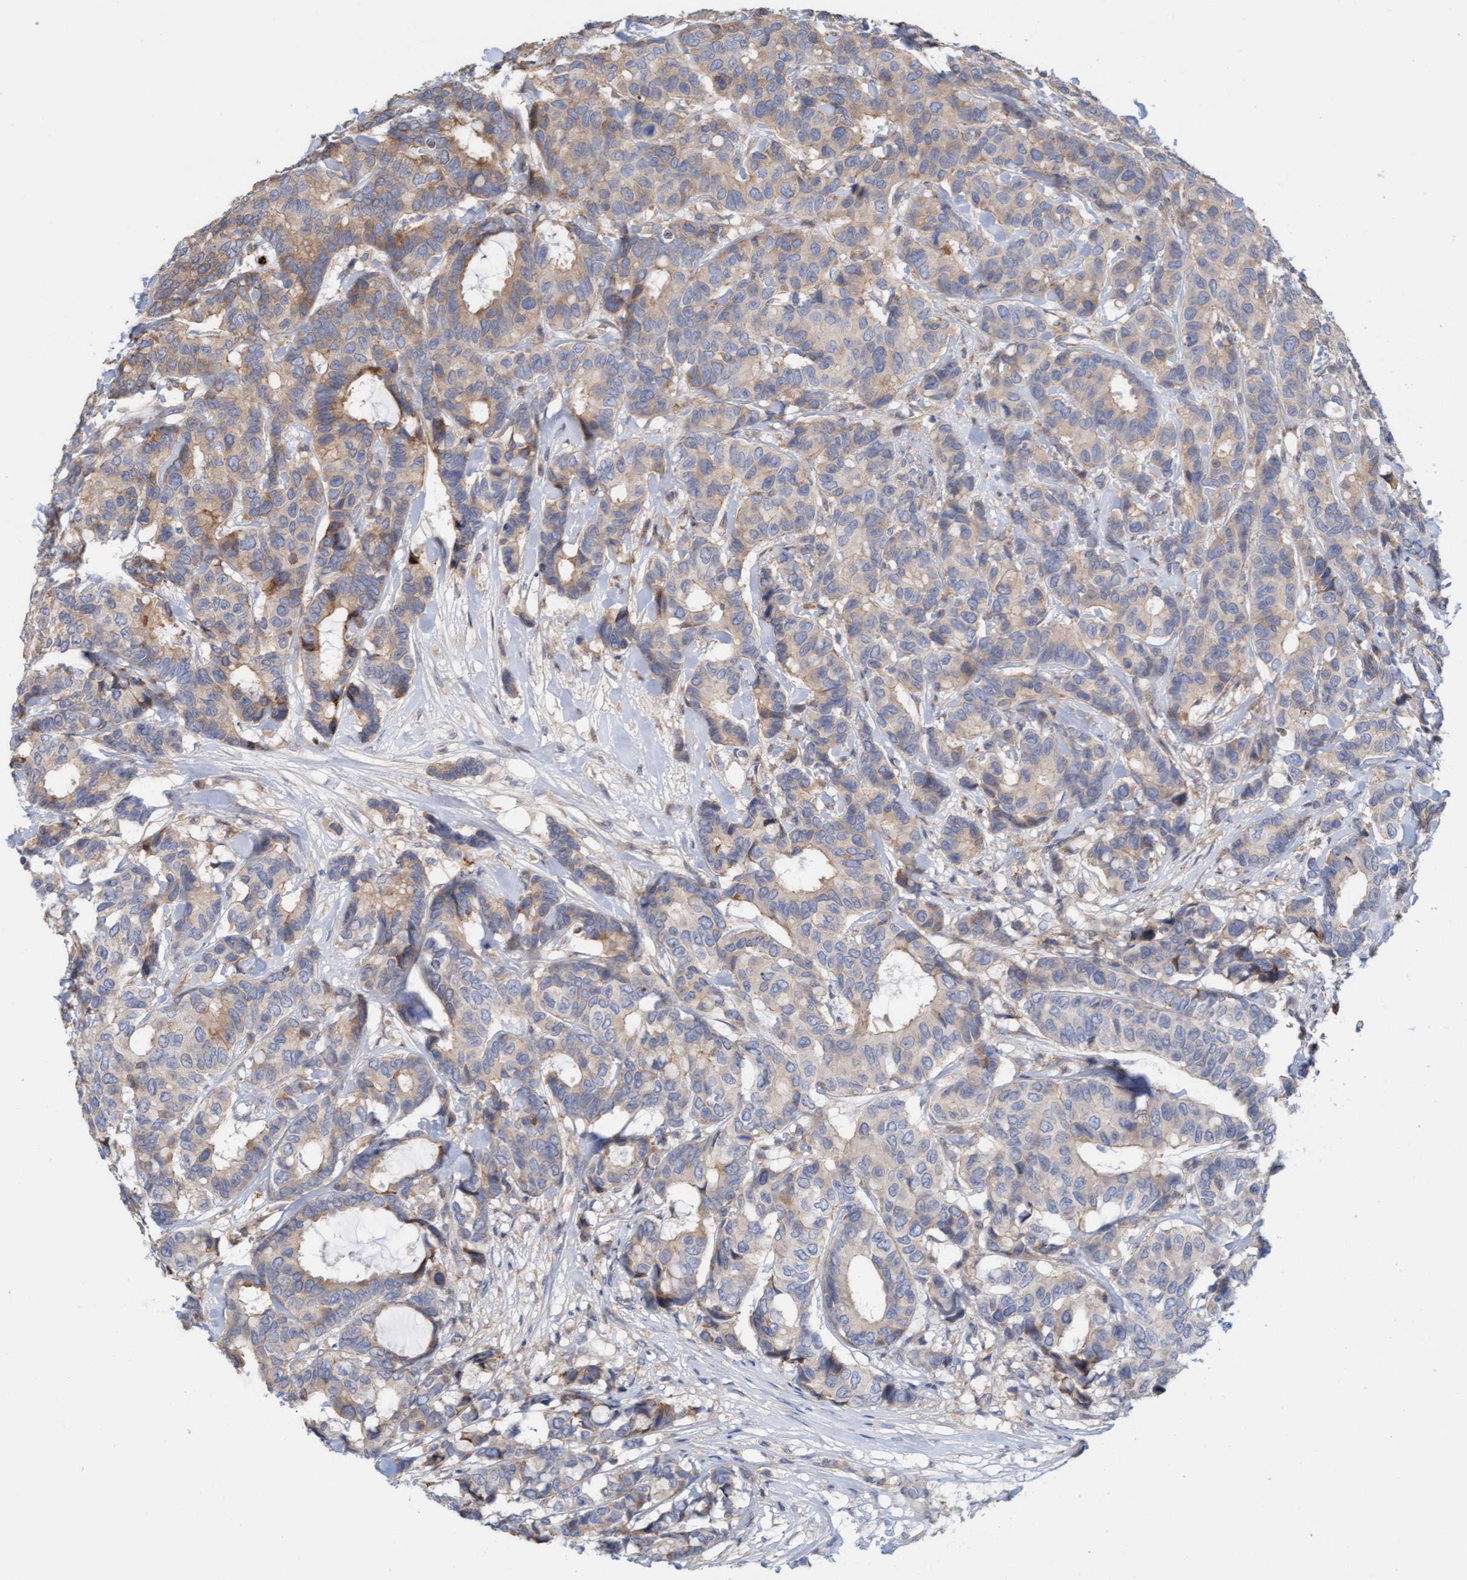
{"staining": {"intensity": "weak", "quantity": "25%-75%", "location": "cytoplasmic/membranous"}, "tissue": "breast cancer", "cell_type": "Tumor cells", "image_type": "cancer", "snomed": [{"axis": "morphology", "description": "Duct carcinoma"}, {"axis": "topography", "description": "Breast"}], "caption": "Immunohistochemical staining of human breast cancer reveals low levels of weak cytoplasmic/membranous protein positivity in approximately 25%-75% of tumor cells.", "gene": "MMP8", "patient": {"sex": "female", "age": 87}}